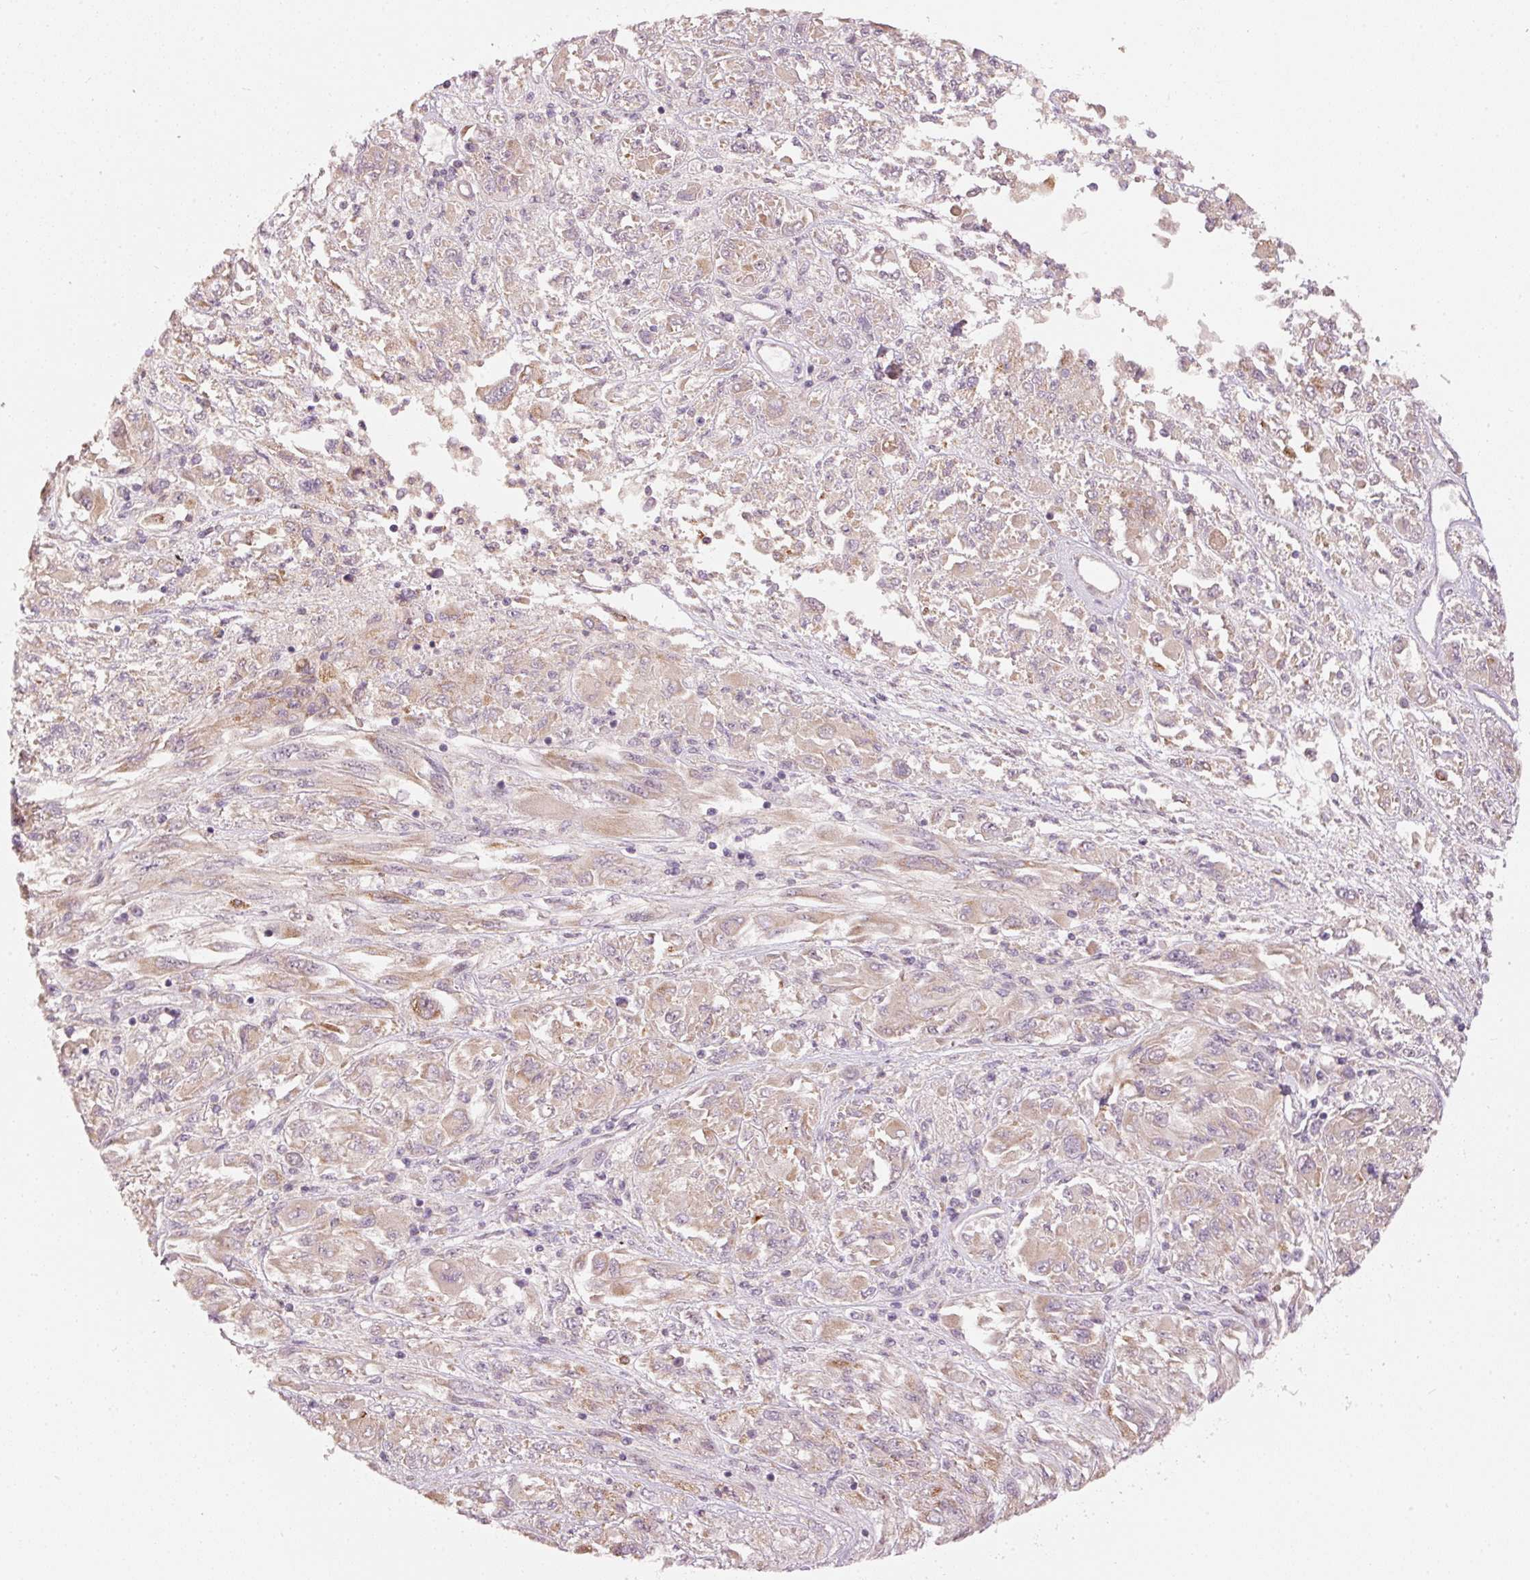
{"staining": {"intensity": "weak", "quantity": ">75%", "location": "cytoplasmic/membranous"}, "tissue": "melanoma", "cell_type": "Tumor cells", "image_type": "cancer", "snomed": [{"axis": "morphology", "description": "Malignant melanoma, NOS"}, {"axis": "topography", "description": "Skin"}], "caption": "Immunohistochemistry (IHC) staining of melanoma, which displays low levels of weak cytoplasmic/membranous positivity in about >75% of tumor cells indicating weak cytoplasmic/membranous protein positivity. The staining was performed using DAB (brown) for protein detection and nuclei were counterstained in hematoxylin (blue).", "gene": "KLHL21", "patient": {"sex": "female", "age": 91}}